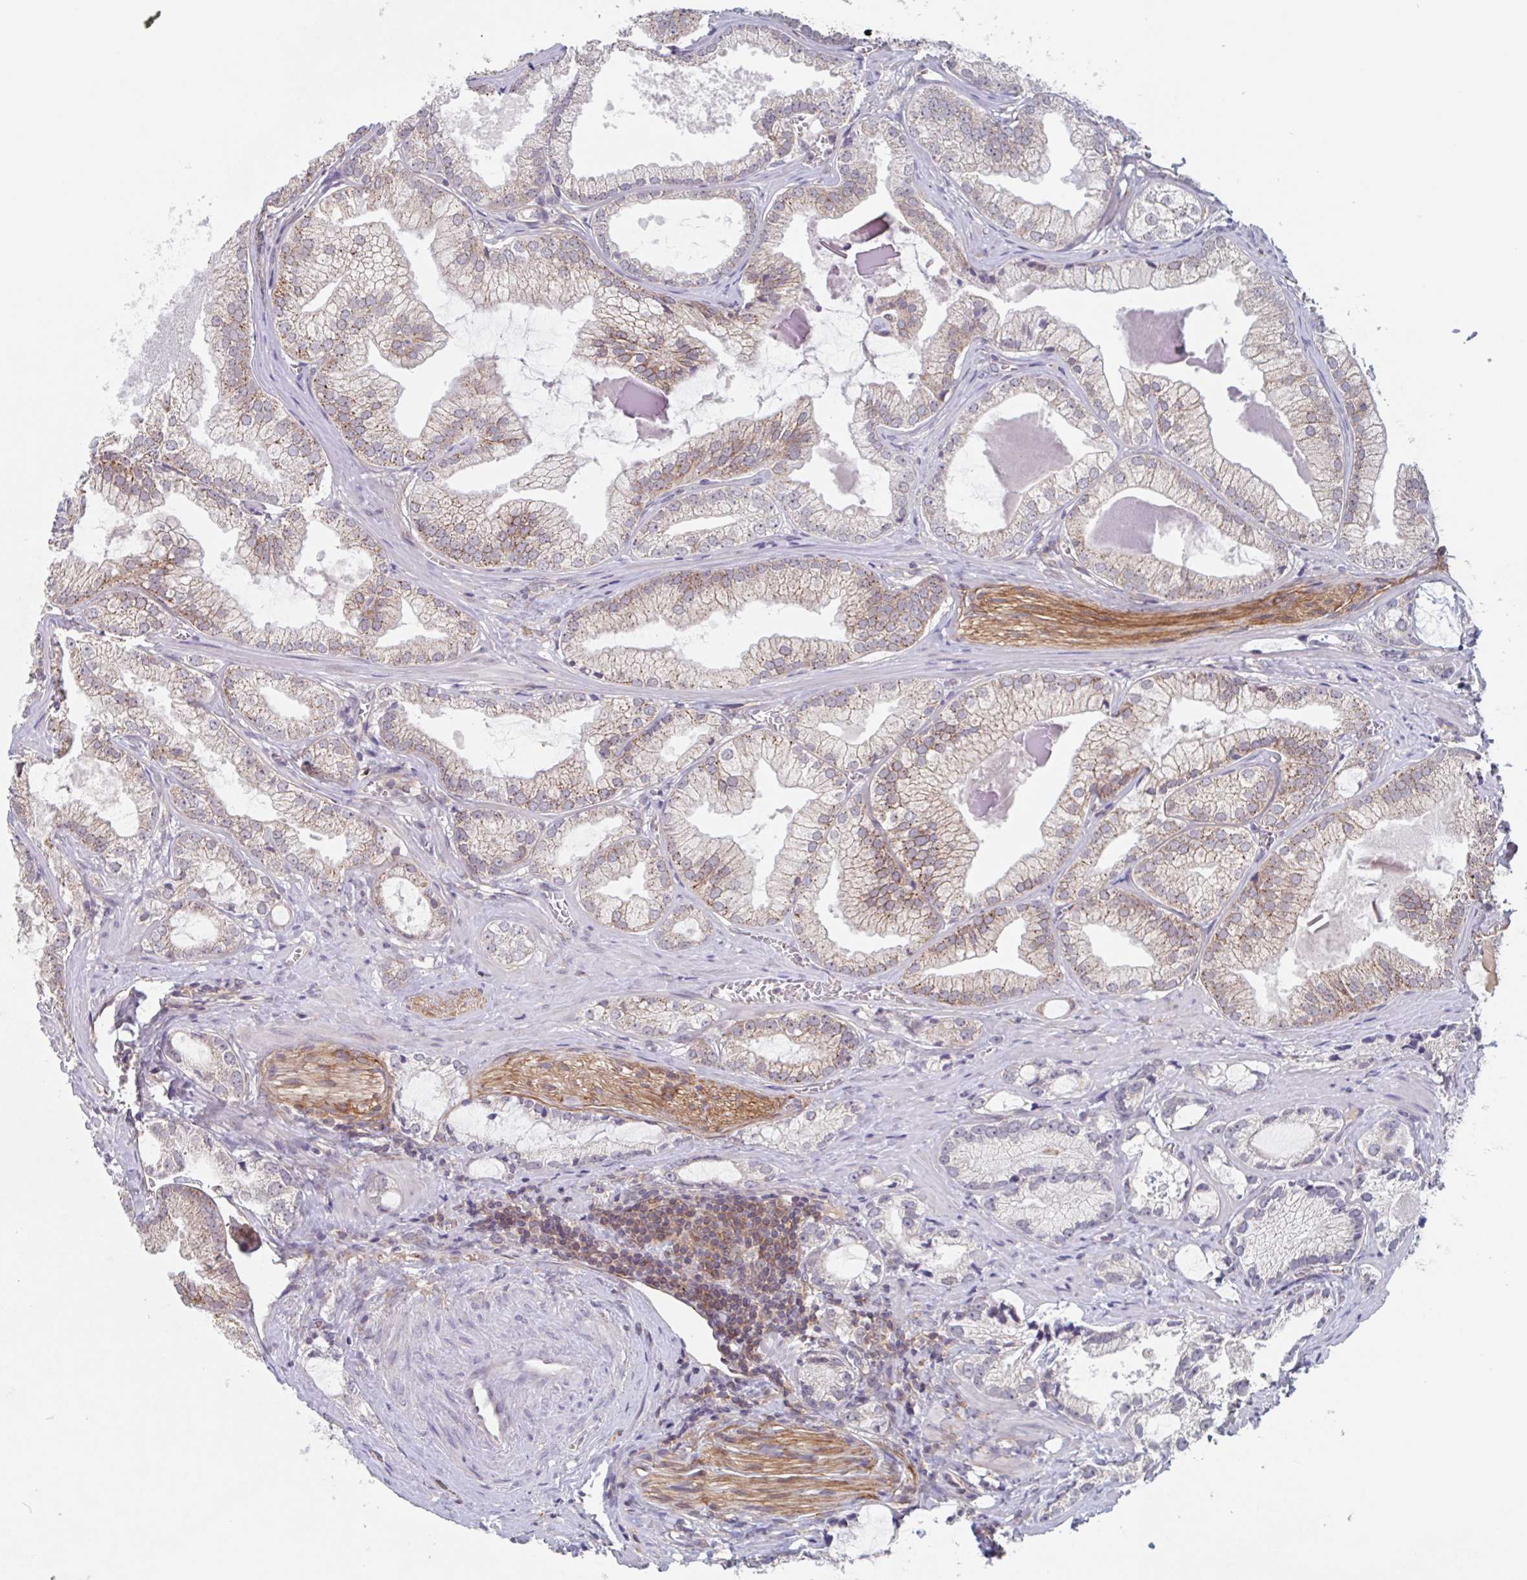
{"staining": {"intensity": "weak", "quantity": "25%-75%", "location": "cytoplasmic/membranous"}, "tissue": "prostate cancer", "cell_type": "Tumor cells", "image_type": "cancer", "snomed": [{"axis": "morphology", "description": "Adenocarcinoma, Medium grade"}, {"axis": "topography", "description": "Prostate"}], "caption": "Approximately 25%-75% of tumor cells in human prostate adenocarcinoma (medium-grade) exhibit weak cytoplasmic/membranous protein expression as visualized by brown immunohistochemical staining.", "gene": "SURF1", "patient": {"sex": "male", "age": 57}}